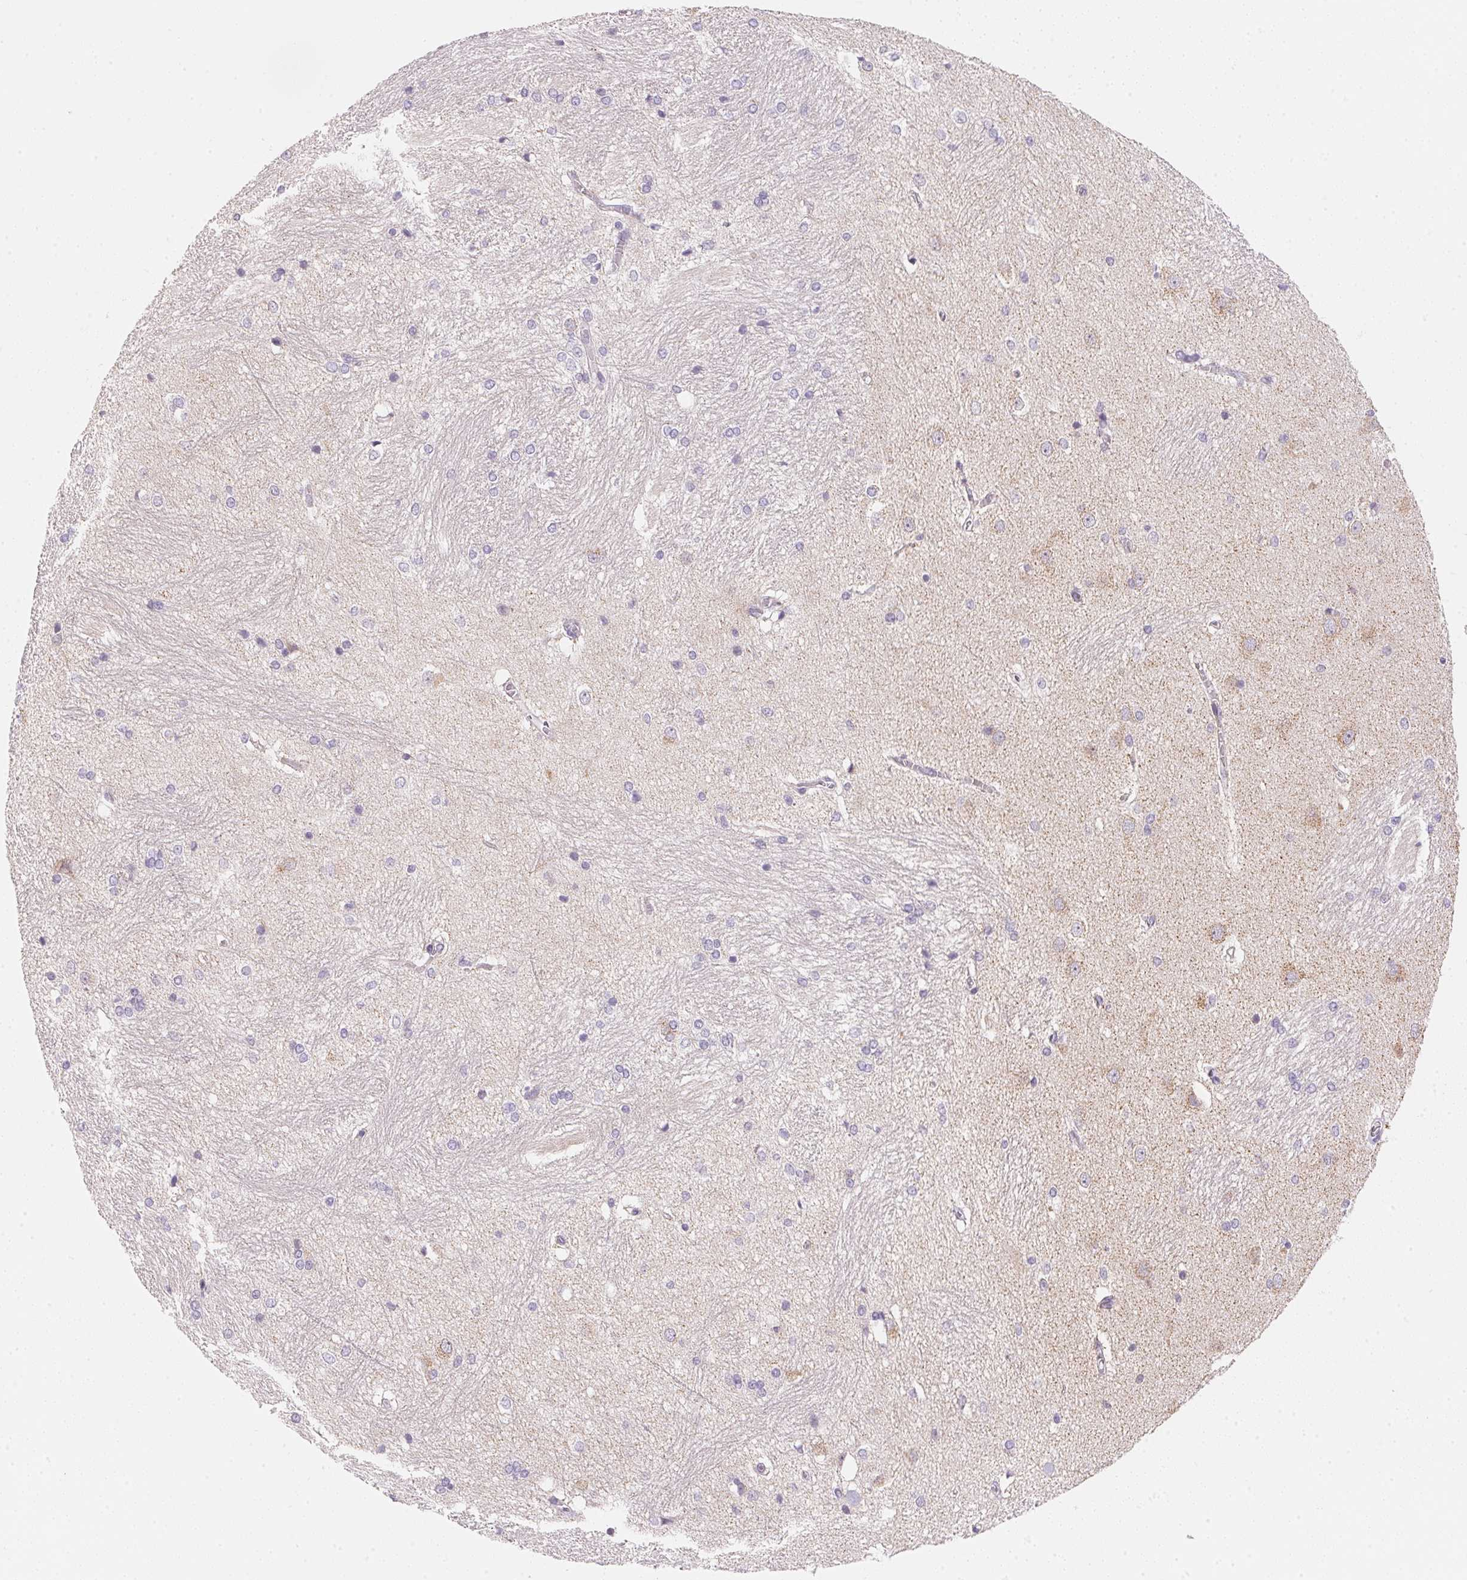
{"staining": {"intensity": "negative", "quantity": "none", "location": "none"}, "tissue": "hippocampus", "cell_type": "Glial cells", "image_type": "normal", "snomed": [{"axis": "morphology", "description": "Normal tissue, NOS"}, {"axis": "topography", "description": "Cerebral cortex"}, {"axis": "topography", "description": "Hippocampus"}], "caption": "DAB (3,3'-diaminobenzidine) immunohistochemical staining of normal human hippocampus demonstrates no significant expression in glial cells.", "gene": "GIPC2", "patient": {"sex": "female", "age": 19}}